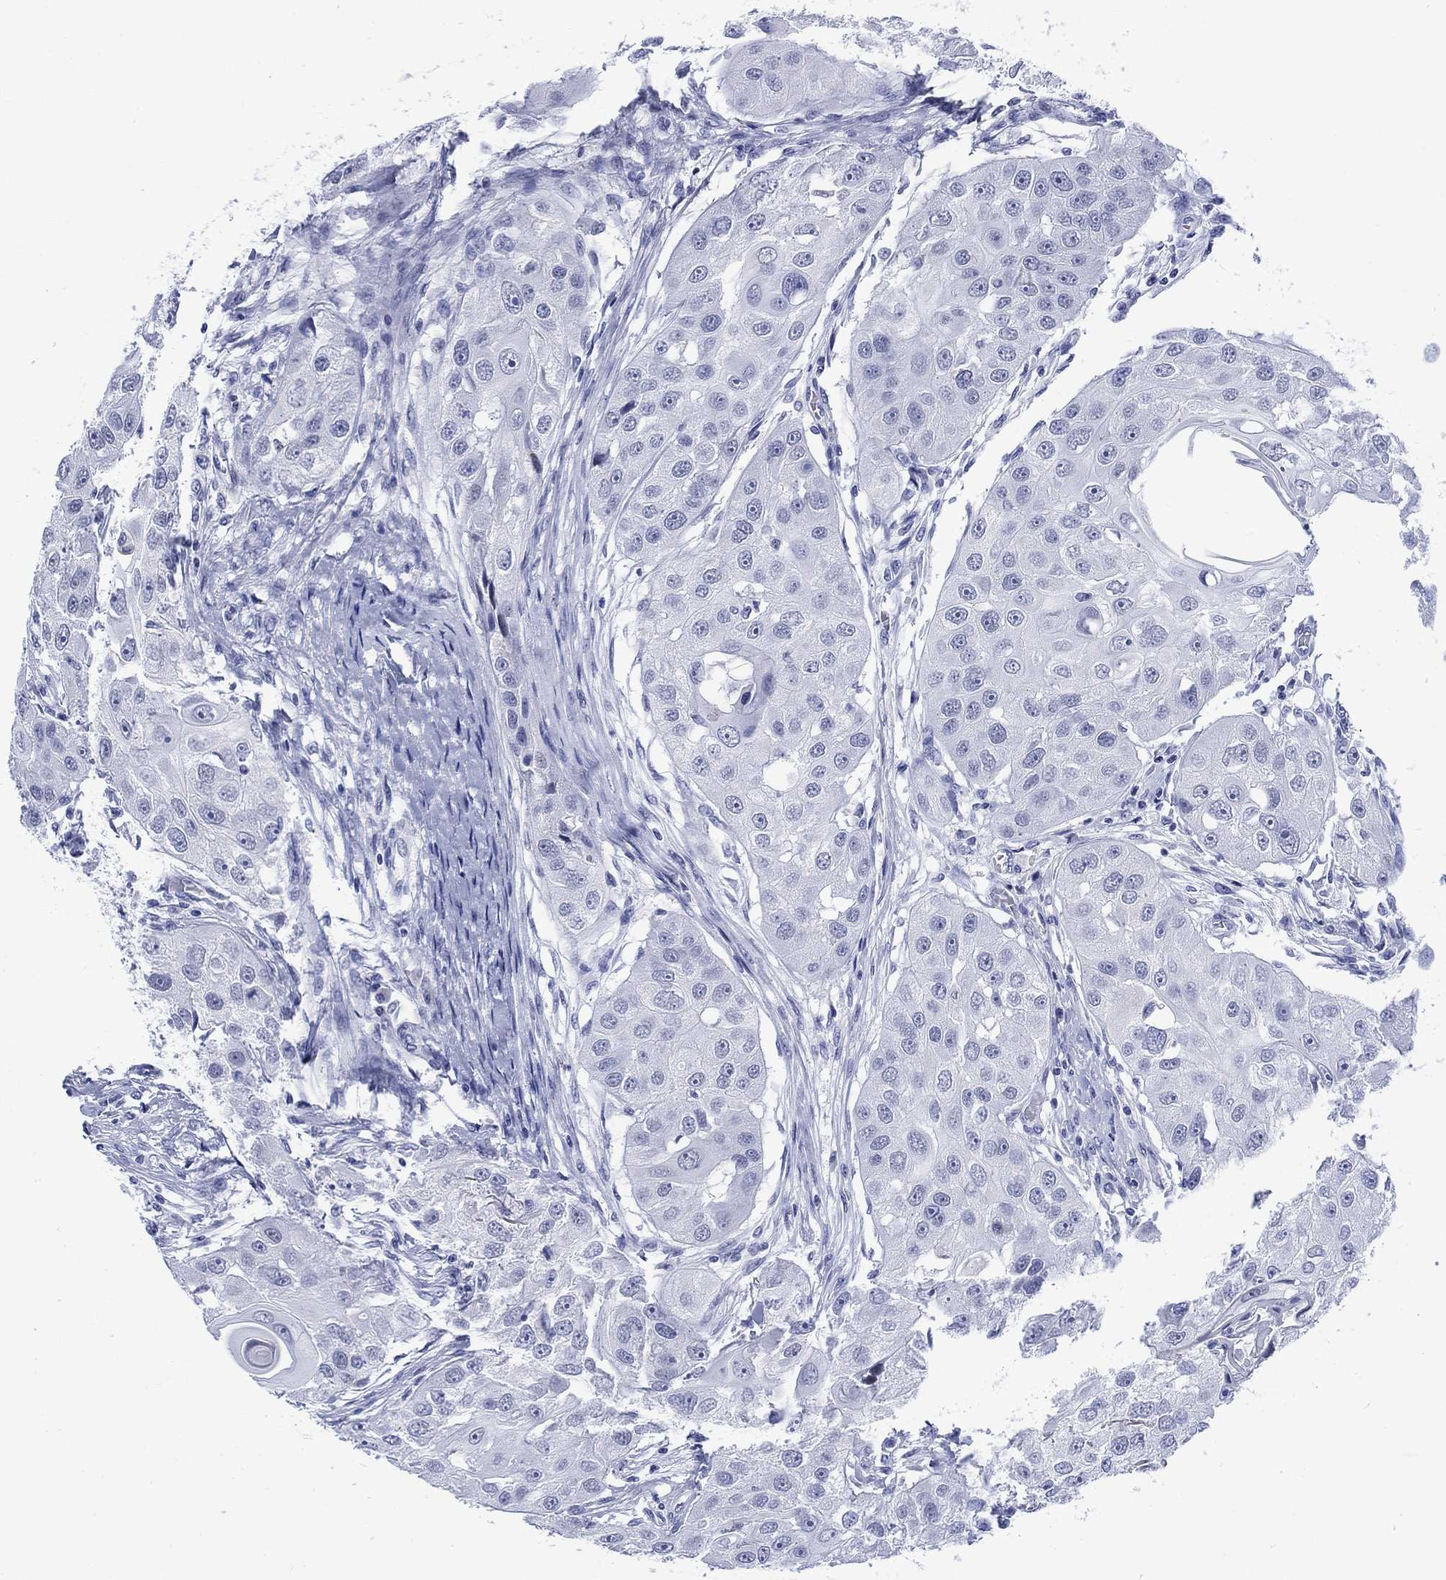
{"staining": {"intensity": "negative", "quantity": "none", "location": "none"}, "tissue": "head and neck cancer", "cell_type": "Tumor cells", "image_type": "cancer", "snomed": [{"axis": "morphology", "description": "Normal tissue, NOS"}, {"axis": "morphology", "description": "Squamous cell carcinoma, NOS"}, {"axis": "topography", "description": "Skeletal muscle"}, {"axis": "topography", "description": "Head-Neck"}], "caption": "This image is of head and neck squamous cell carcinoma stained with immunohistochemistry to label a protein in brown with the nuclei are counter-stained blue. There is no positivity in tumor cells.", "gene": "KRT76", "patient": {"sex": "male", "age": 51}}